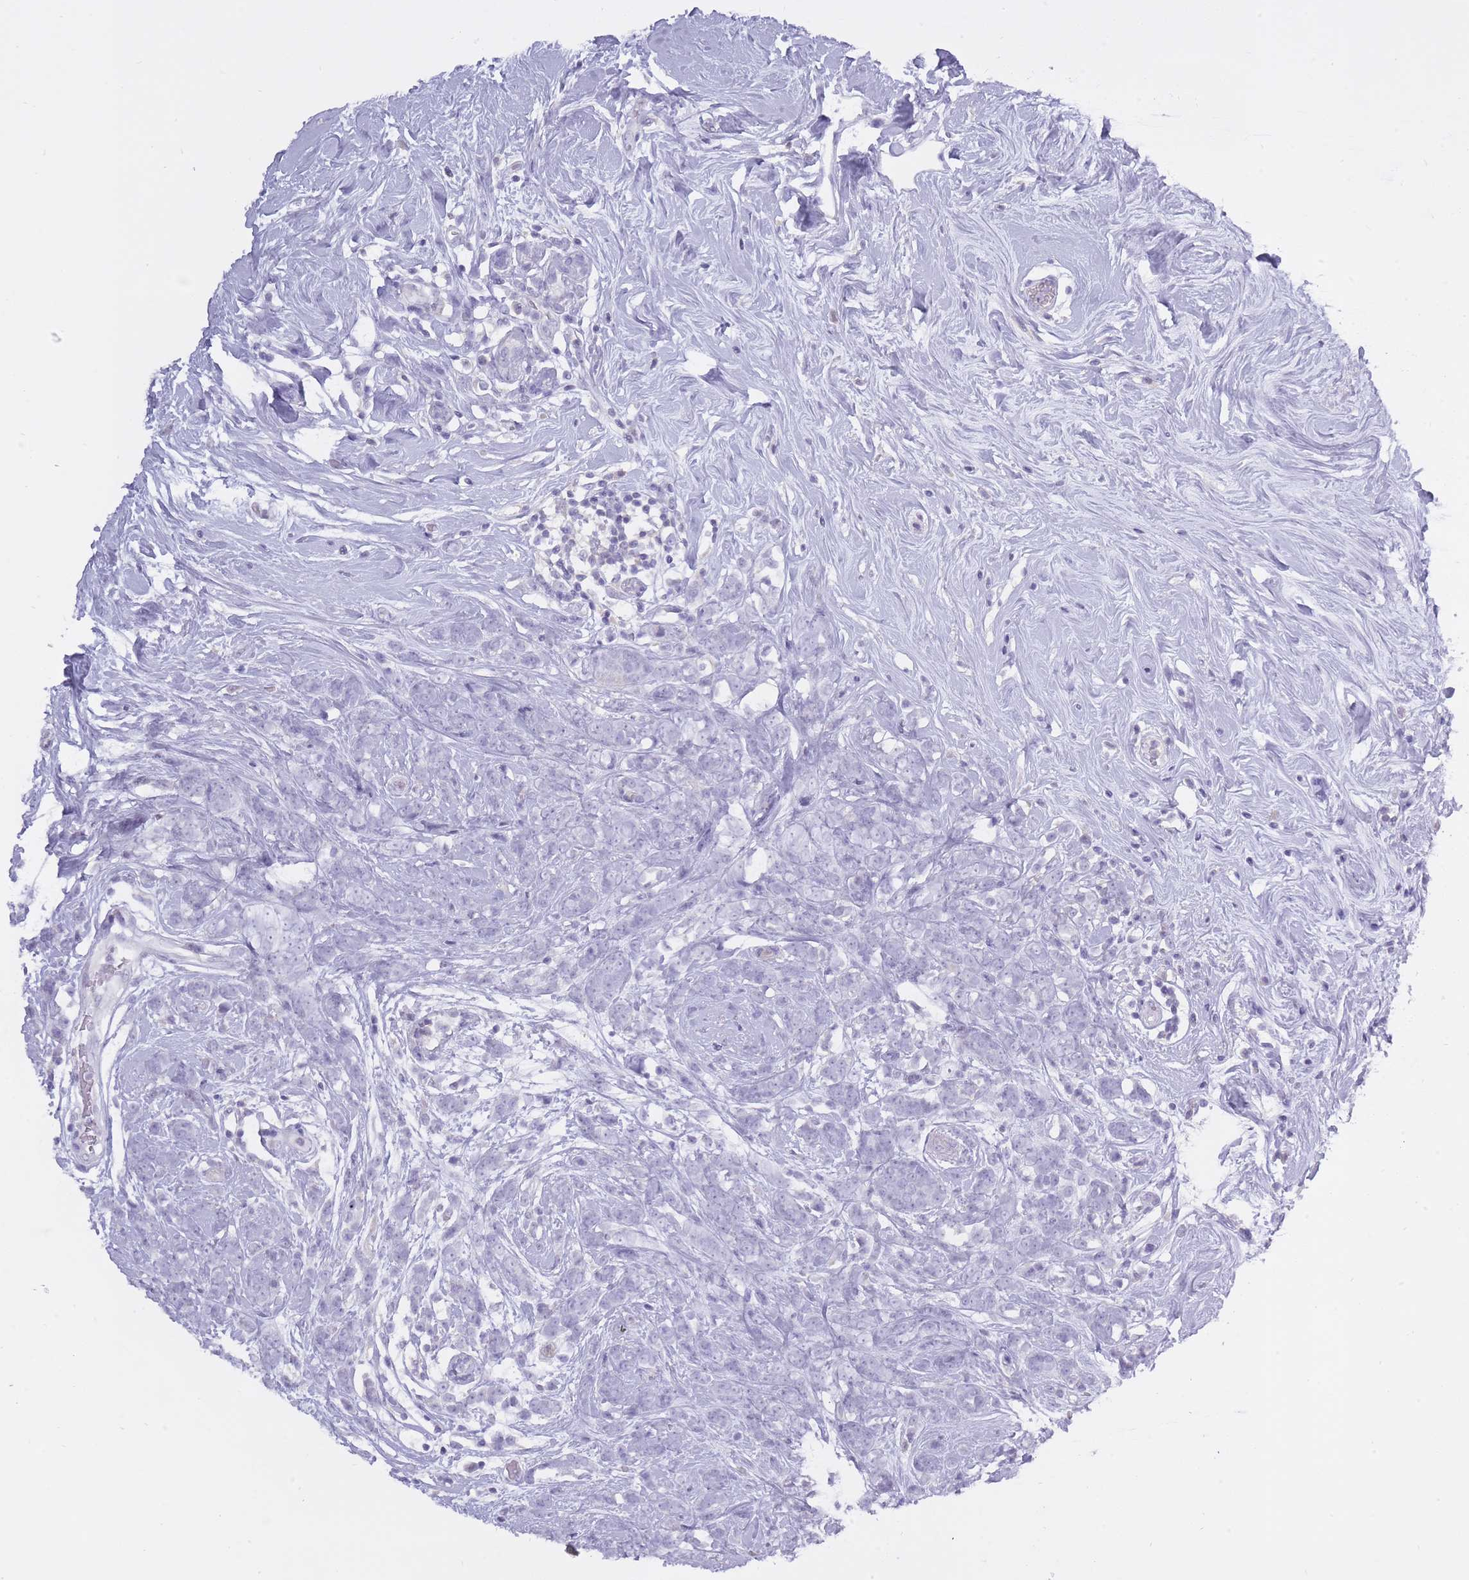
{"staining": {"intensity": "negative", "quantity": "none", "location": "none"}, "tissue": "breast cancer", "cell_type": "Tumor cells", "image_type": "cancer", "snomed": [{"axis": "morphology", "description": "Lobular carcinoma"}, {"axis": "topography", "description": "Breast"}], "caption": "A micrograph of human breast cancer is negative for staining in tumor cells. The staining was performed using DAB (3,3'-diaminobenzidine) to visualize the protein expression in brown, while the nuclei were stained in blue with hematoxylin (Magnification: 20x).", "gene": "BDKRB2", "patient": {"sex": "female", "age": 58}}